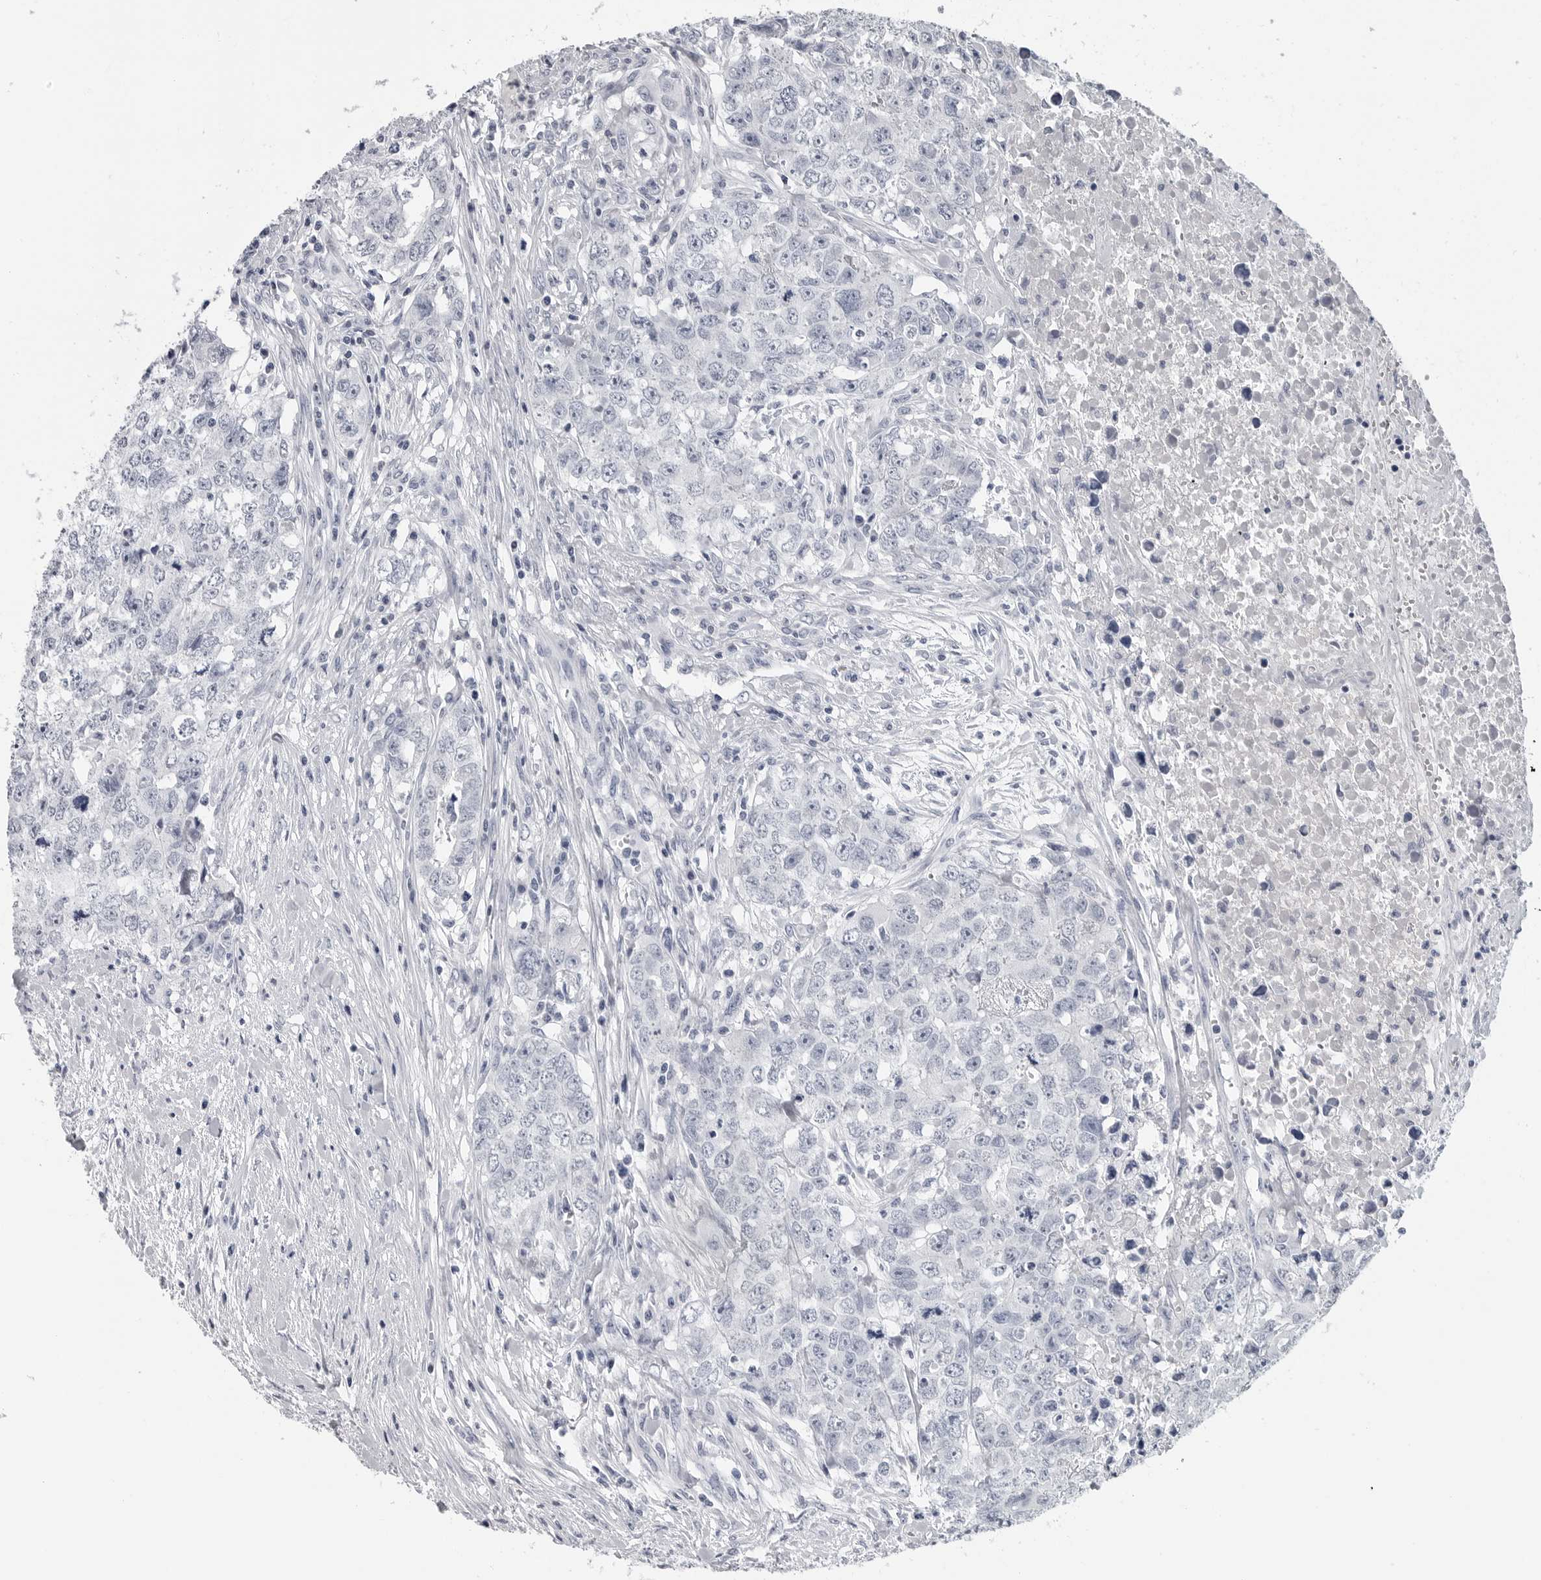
{"staining": {"intensity": "negative", "quantity": "none", "location": "none"}, "tissue": "testis cancer", "cell_type": "Tumor cells", "image_type": "cancer", "snomed": [{"axis": "morphology", "description": "Carcinoma, Embryonal, NOS"}, {"axis": "topography", "description": "Testis"}], "caption": "IHC image of human testis cancer (embryonal carcinoma) stained for a protein (brown), which reveals no positivity in tumor cells. (DAB IHC visualized using brightfield microscopy, high magnification).", "gene": "AMPD1", "patient": {"sex": "male", "age": 28}}